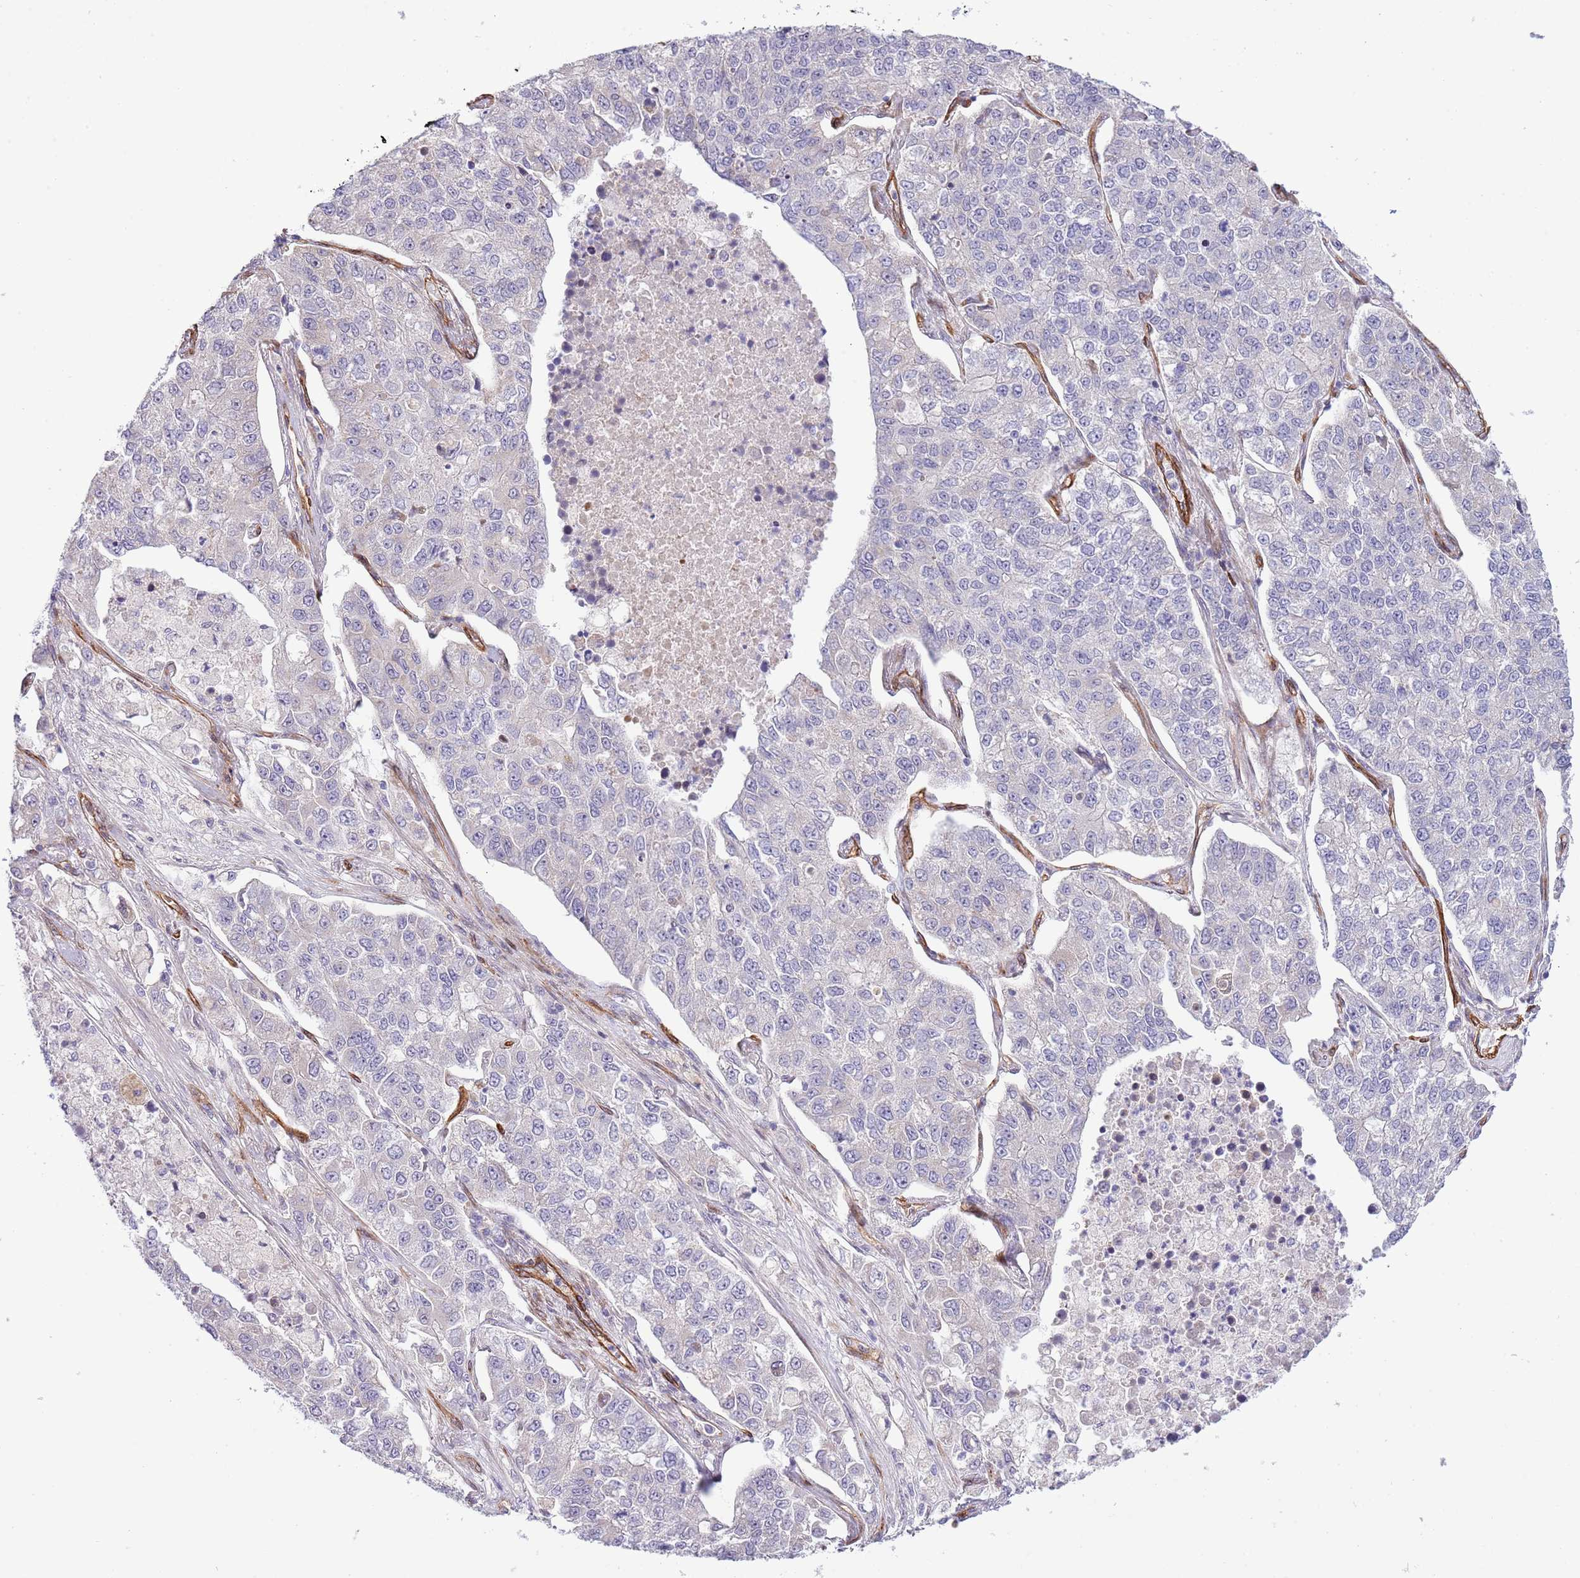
{"staining": {"intensity": "negative", "quantity": "none", "location": "none"}, "tissue": "lung cancer", "cell_type": "Tumor cells", "image_type": "cancer", "snomed": [{"axis": "morphology", "description": "Adenocarcinoma, NOS"}, {"axis": "topography", "description": "Lung"}], "caption": "Immunohistochemistry (IHC) micrograph of human adenocarcinoma (lung) stained for a protein (brown), which shows no positivity in tumor cells. Nuclei are stained in blue.", "gene": "NEK3", "patient": {"sex": "male", "age": 49}}